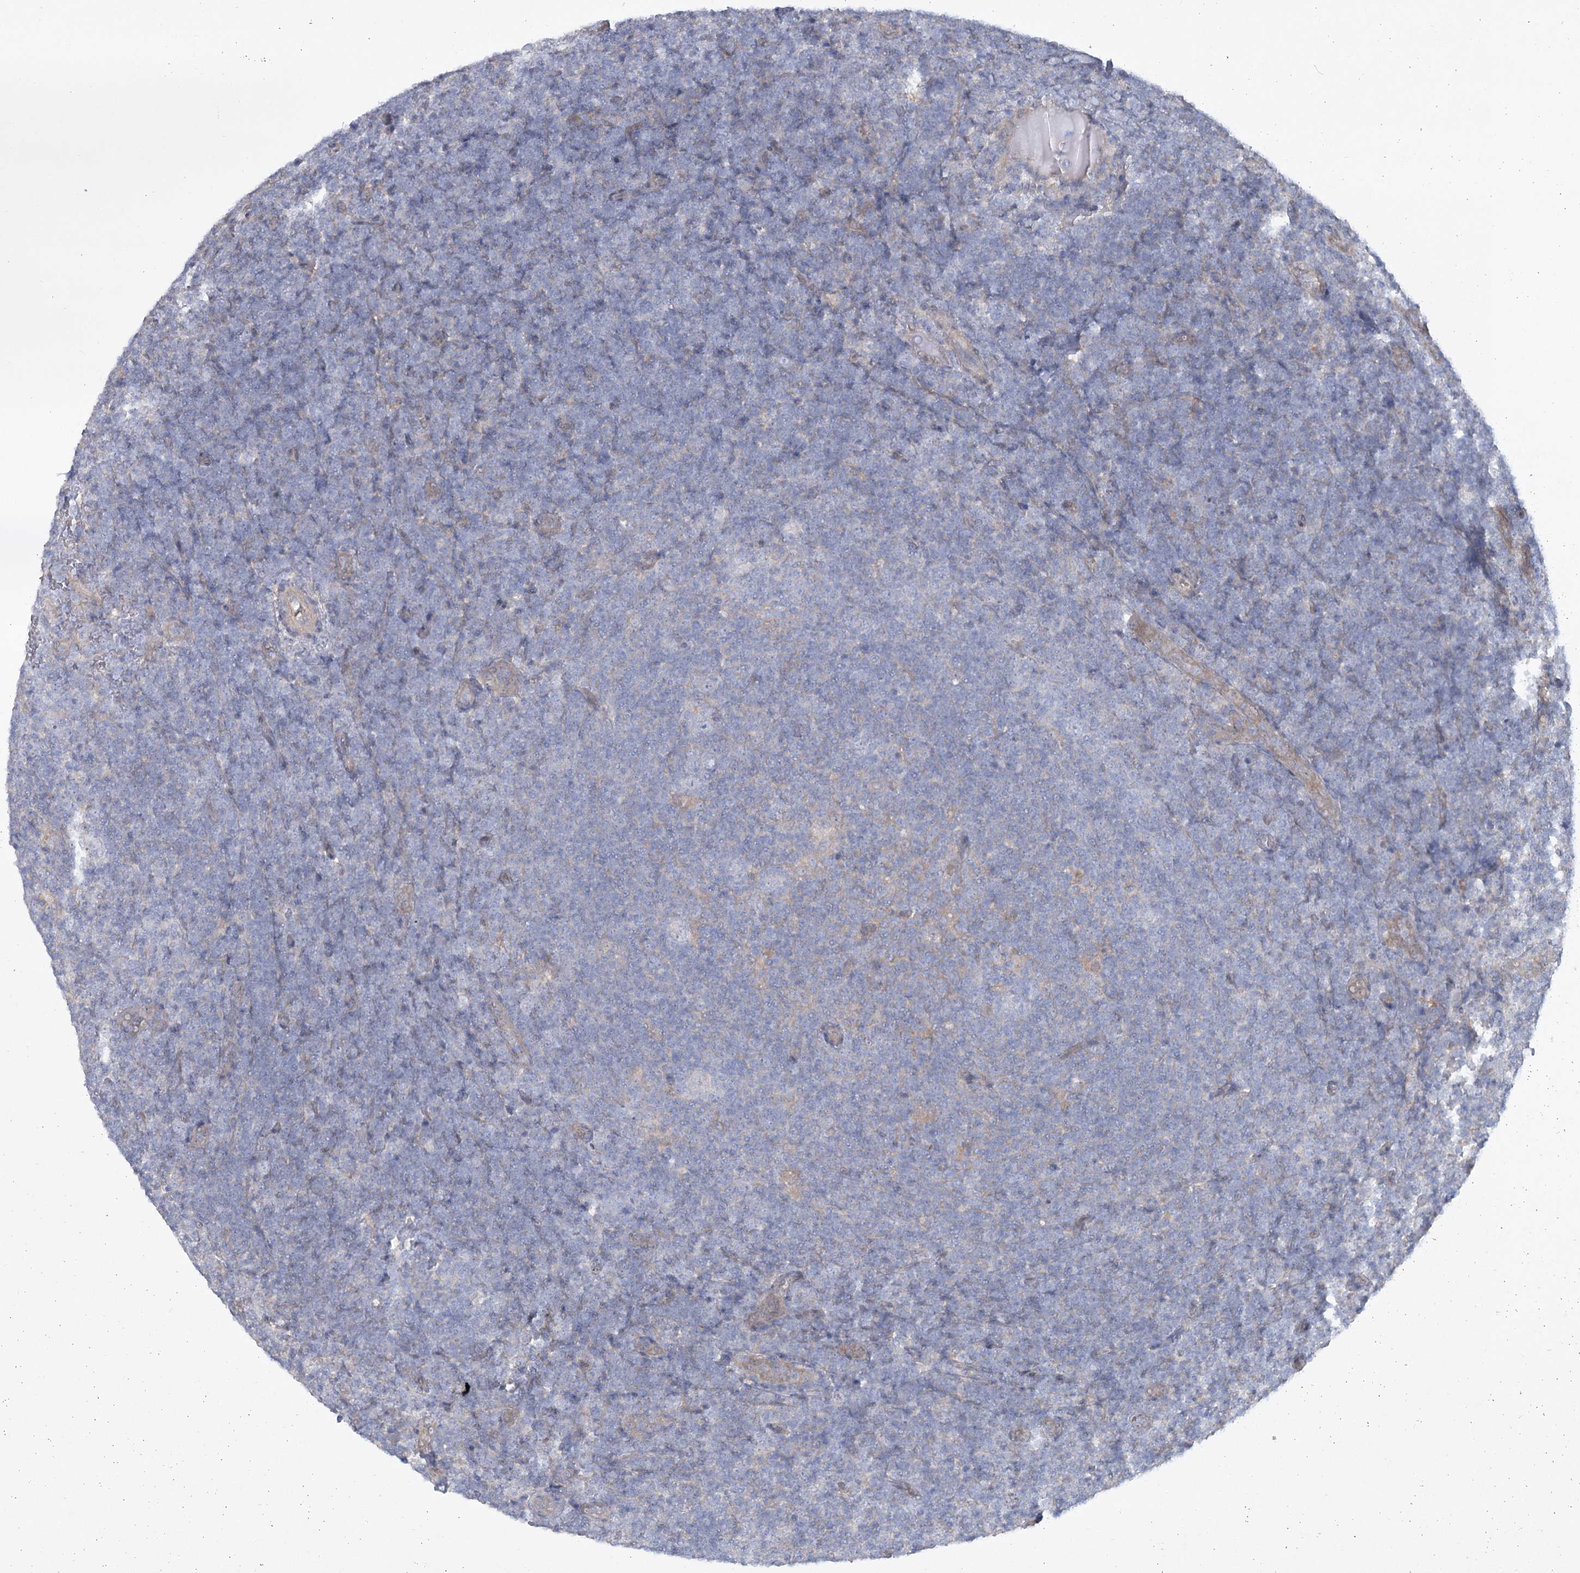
{"staining": {"intensity": "negative", "quantity": "none", "location": "none"}, "tissue": "lymphoma", "cell_type": "Tumor cells", "image_type": "cancer", "snomed": [{"axis": "morphology", "description": "Hodgkin's disease, NOS"}, {"axis": "topography", "description": "Lymph node"}], "caption": "IHC micrograph of Hodgkin's disease stained for a protein (brown), which exhibits no staining in tumor cells.", "gene": "AAMDC", "patient": {"sex": "female", "age": 57}}